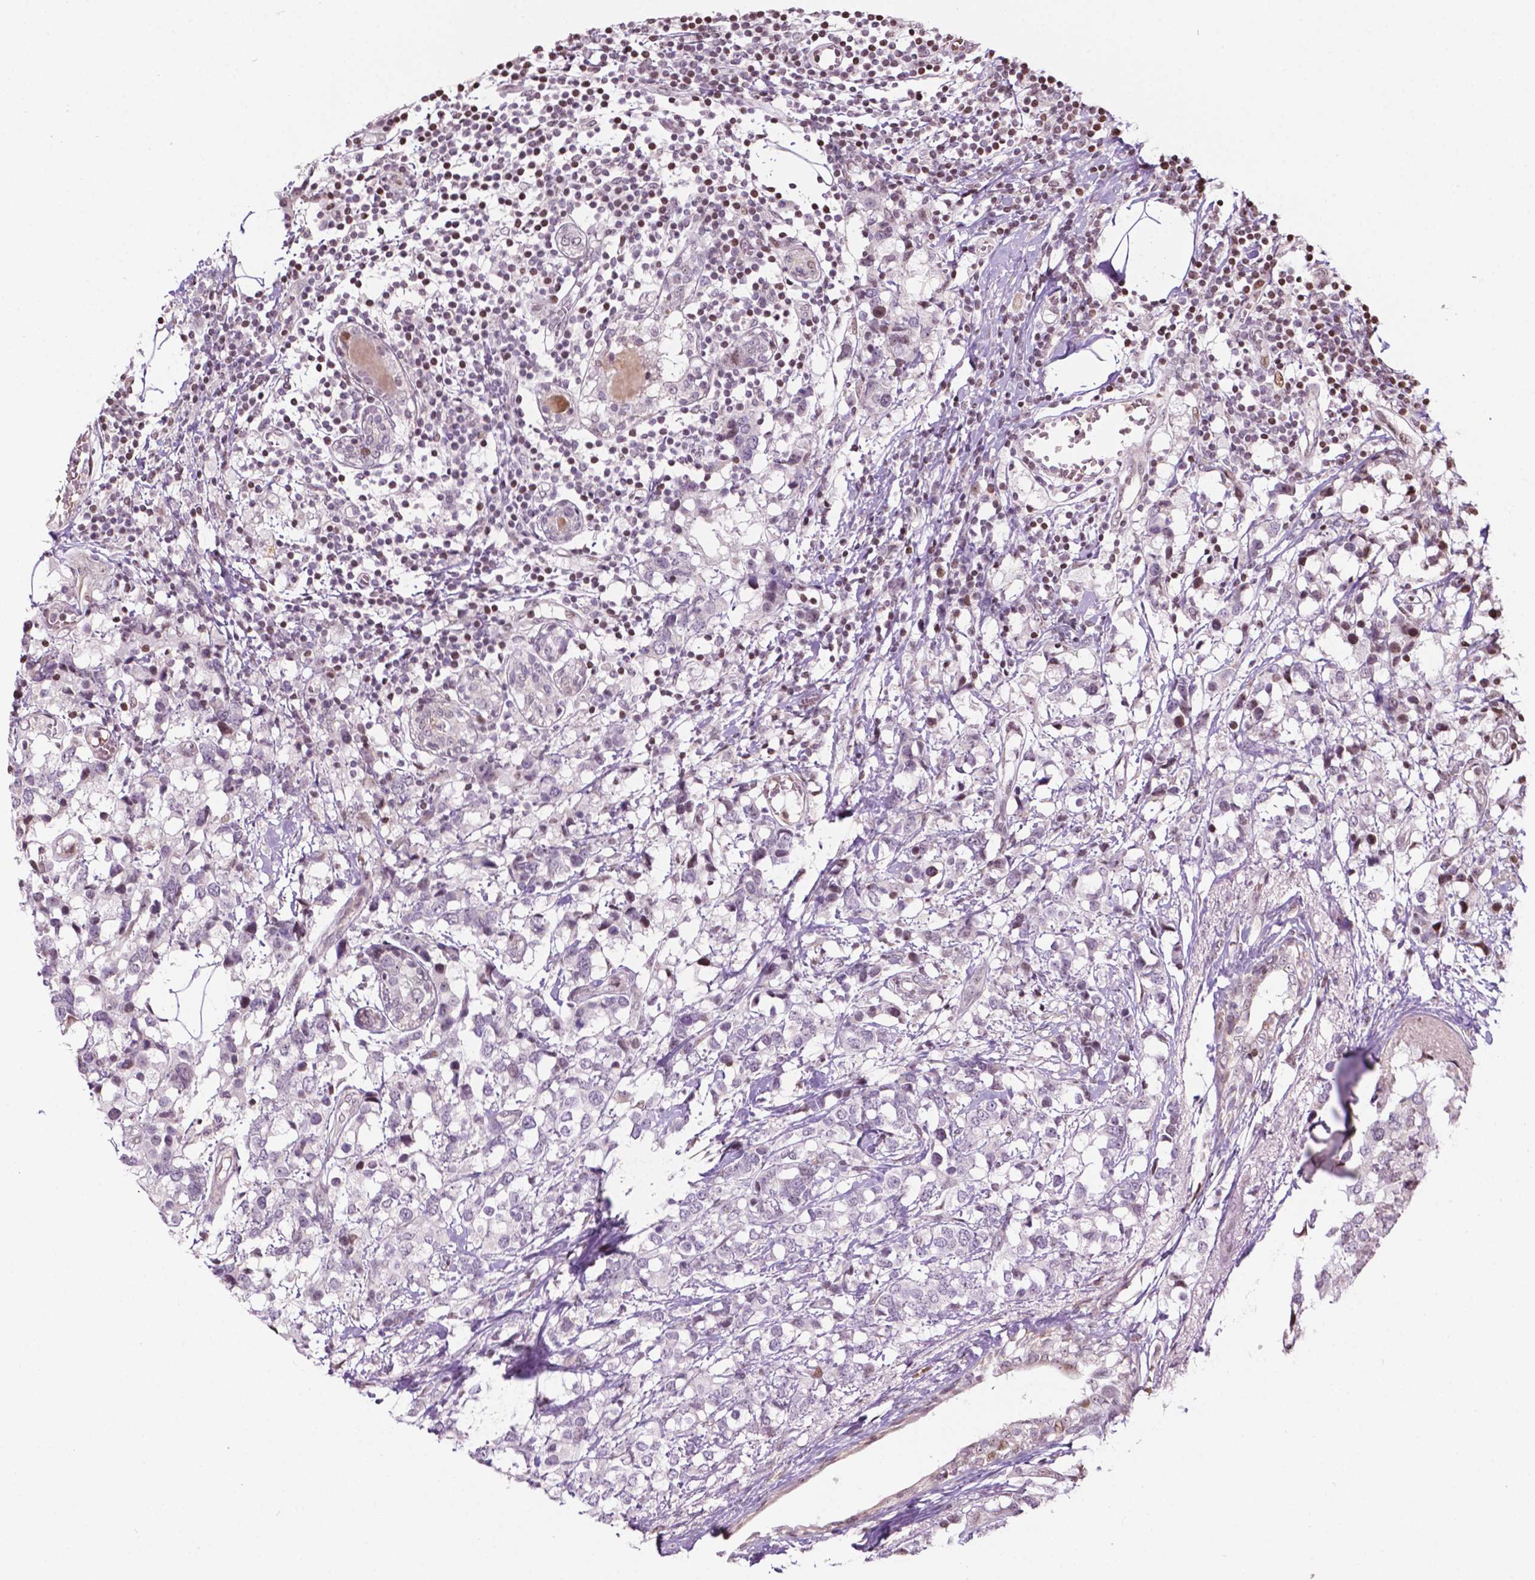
{"staining": {"intensity": "negative", "quantity": "none", "location": "none"}, "tissue": "breast cancer", "cell_type": "Tumor cells", "image_type": "cancer", "snomed": [{"axis": "morphology", "description": "Lobular carcinoma"}, {"axis": "topography", "description": "Breast"}], "caption": "Histopathology image shows no protein expression in tumor cells of breast cancer (lobular carcinoma) tissue.", "gene": "PTPN18", "patient": {"sex": "female", "age": 59}}